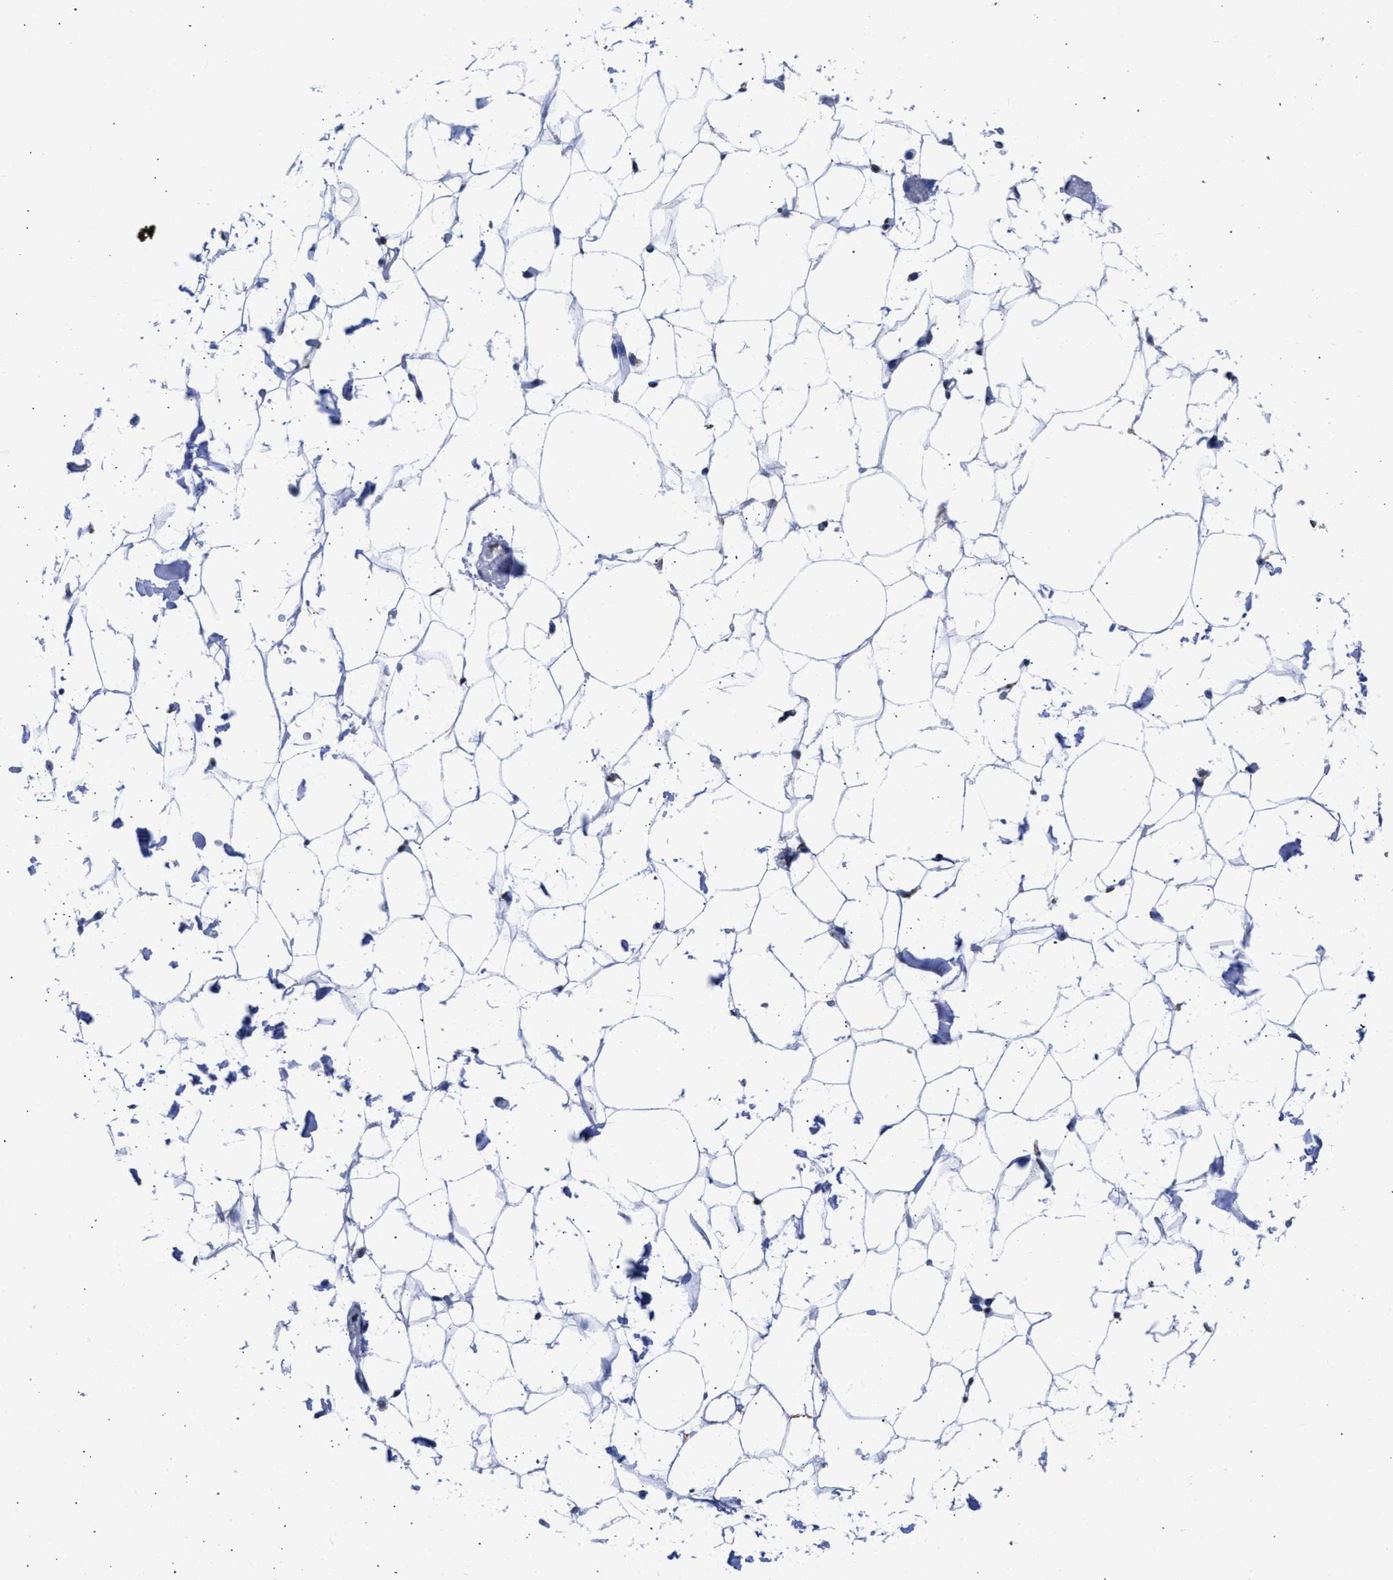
{"staining": {"intensity": "negative", "quantity": "none", "location": "none"}, "tissue": "adipose tissue", "cell_type": "Adipocytes", "image_type": "normal", "snomed": [{"axis": "morphology", "description": "Normal tissue, NOS"}, {"axis": "topography", "description": "Breast"}, {"axis": "topography", "description": "Soft tissue"}], "caption": "High power microscopy photomicrograph of an IHC photomicrograph of unremarkable adipose tissue, revealing no significant positivity in adipocytes.", "gene": "NUP35", "patient": {"sex": "female", "age": 75}}